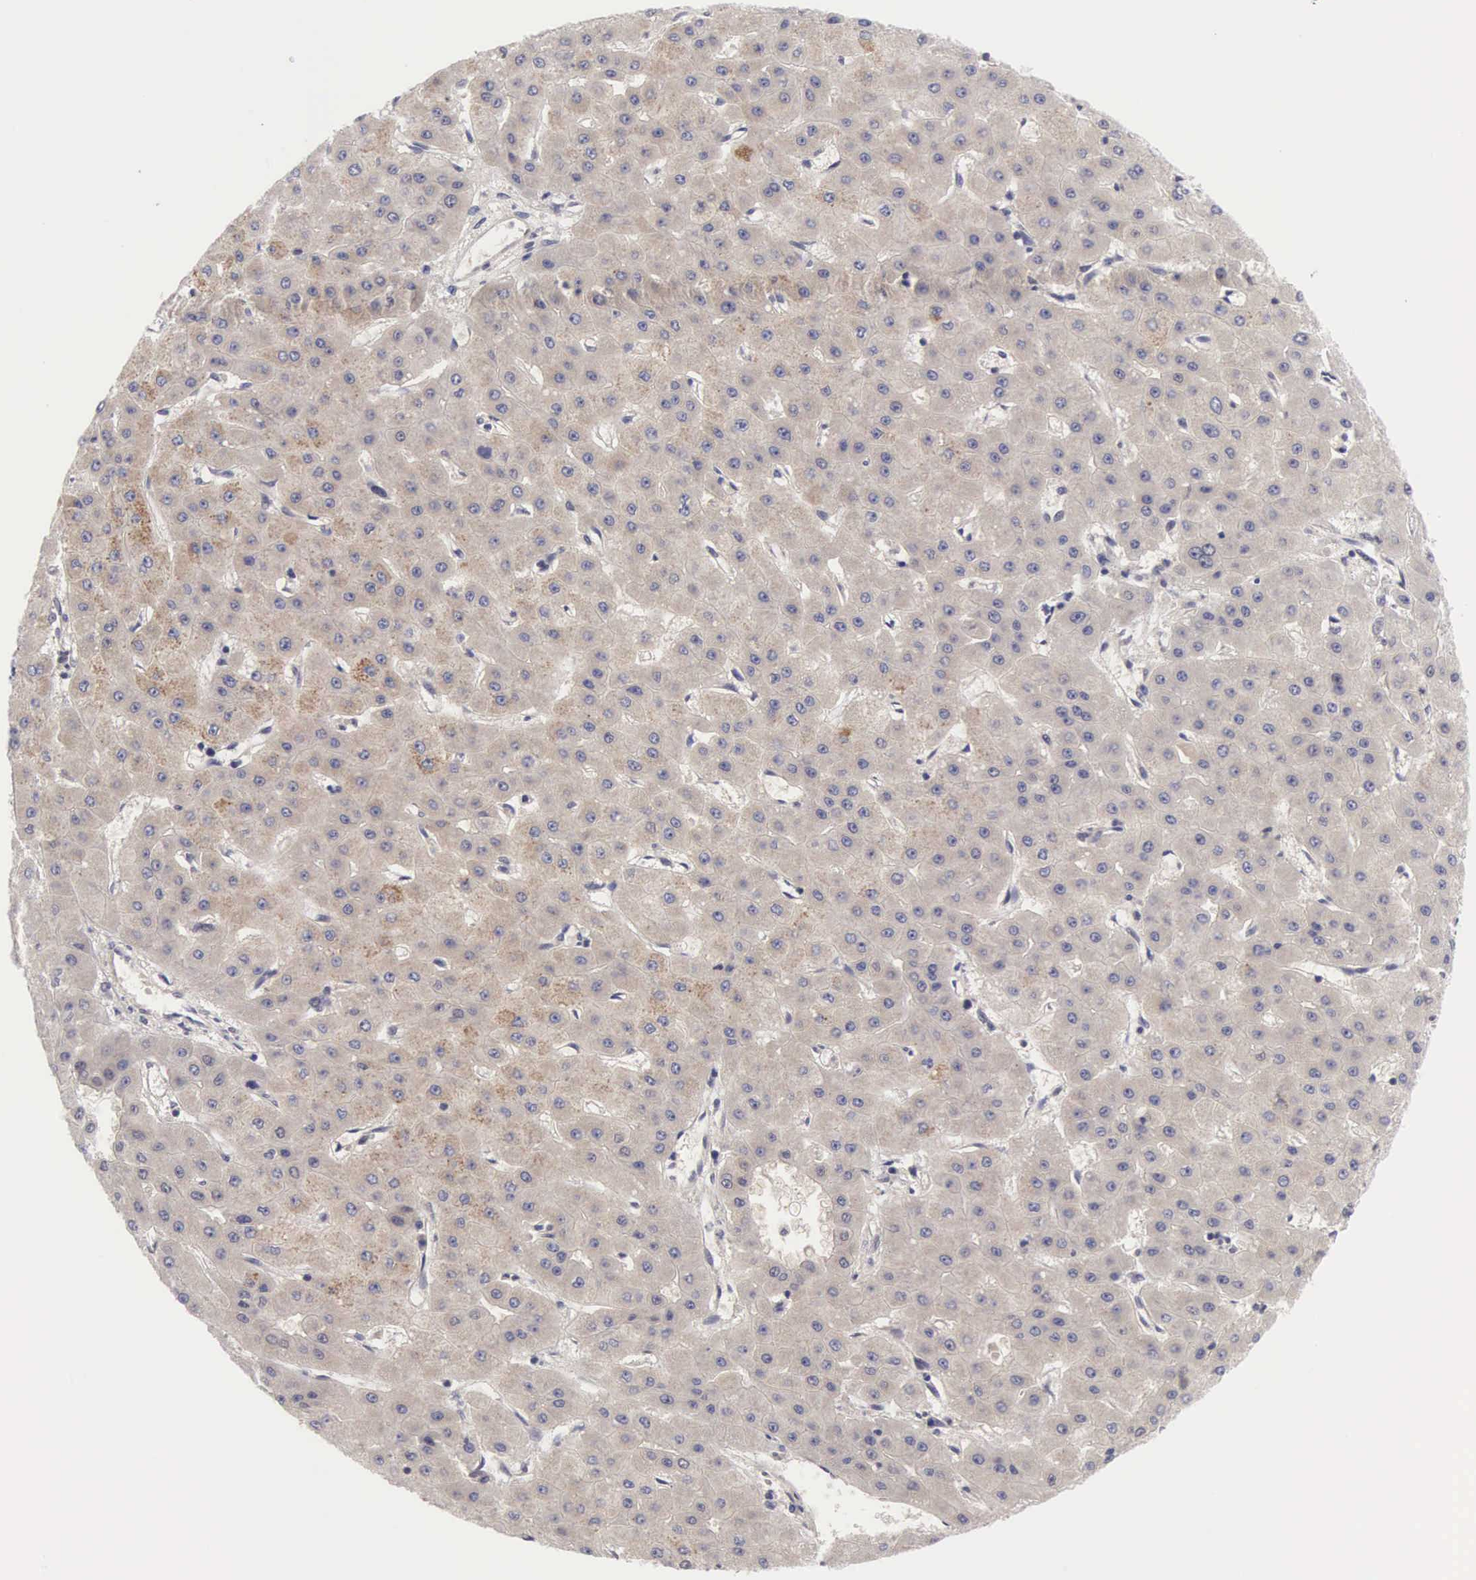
{"staining": {"intensity": "weak", "quantity": "<25%", "location": "cytoplasmic/membranous"}, "tissue": "liver cancer", "cell_type": "Tumor cells", "image_type": "cancer", "snomed": [{"axis": "morphology", "description": "Carcinoma, Hepatocellular, NOS"}, {"axis": "topography", "description": "Liver"}], "caption": "Immunohistochemical staining of liver cancer displays no significant positivity in tumor cells.", "gene": "SOX11", "patient": {"sex": "female", "age": 52}}